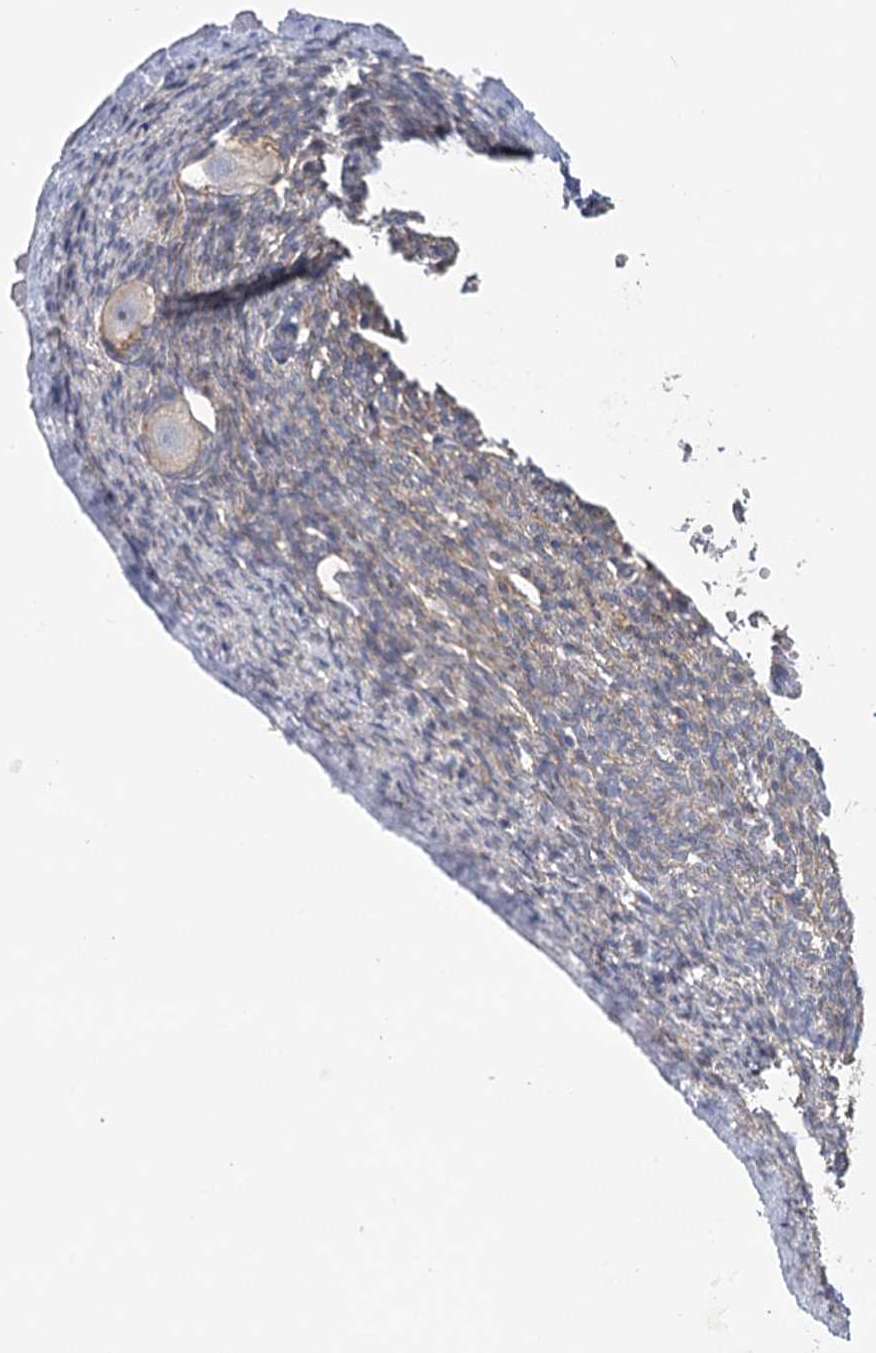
{"staining": {"intensity": "negative", "quantity": "none", "location": "none"}, "tissue": "ovary", "cell_type": "Follicle cells", "image_type": "normal", "snomed": [{"axis": "morphology", "description": "Normal tissue, NOS"}, {"axis": "topography", "description": "Ovary"}], "caption": "Micrograph shows no protein positivity in follicle cells of unremarkable ovary.", "gene": "EPB41L5", "patient": {"sex": "female", "age": 34}}